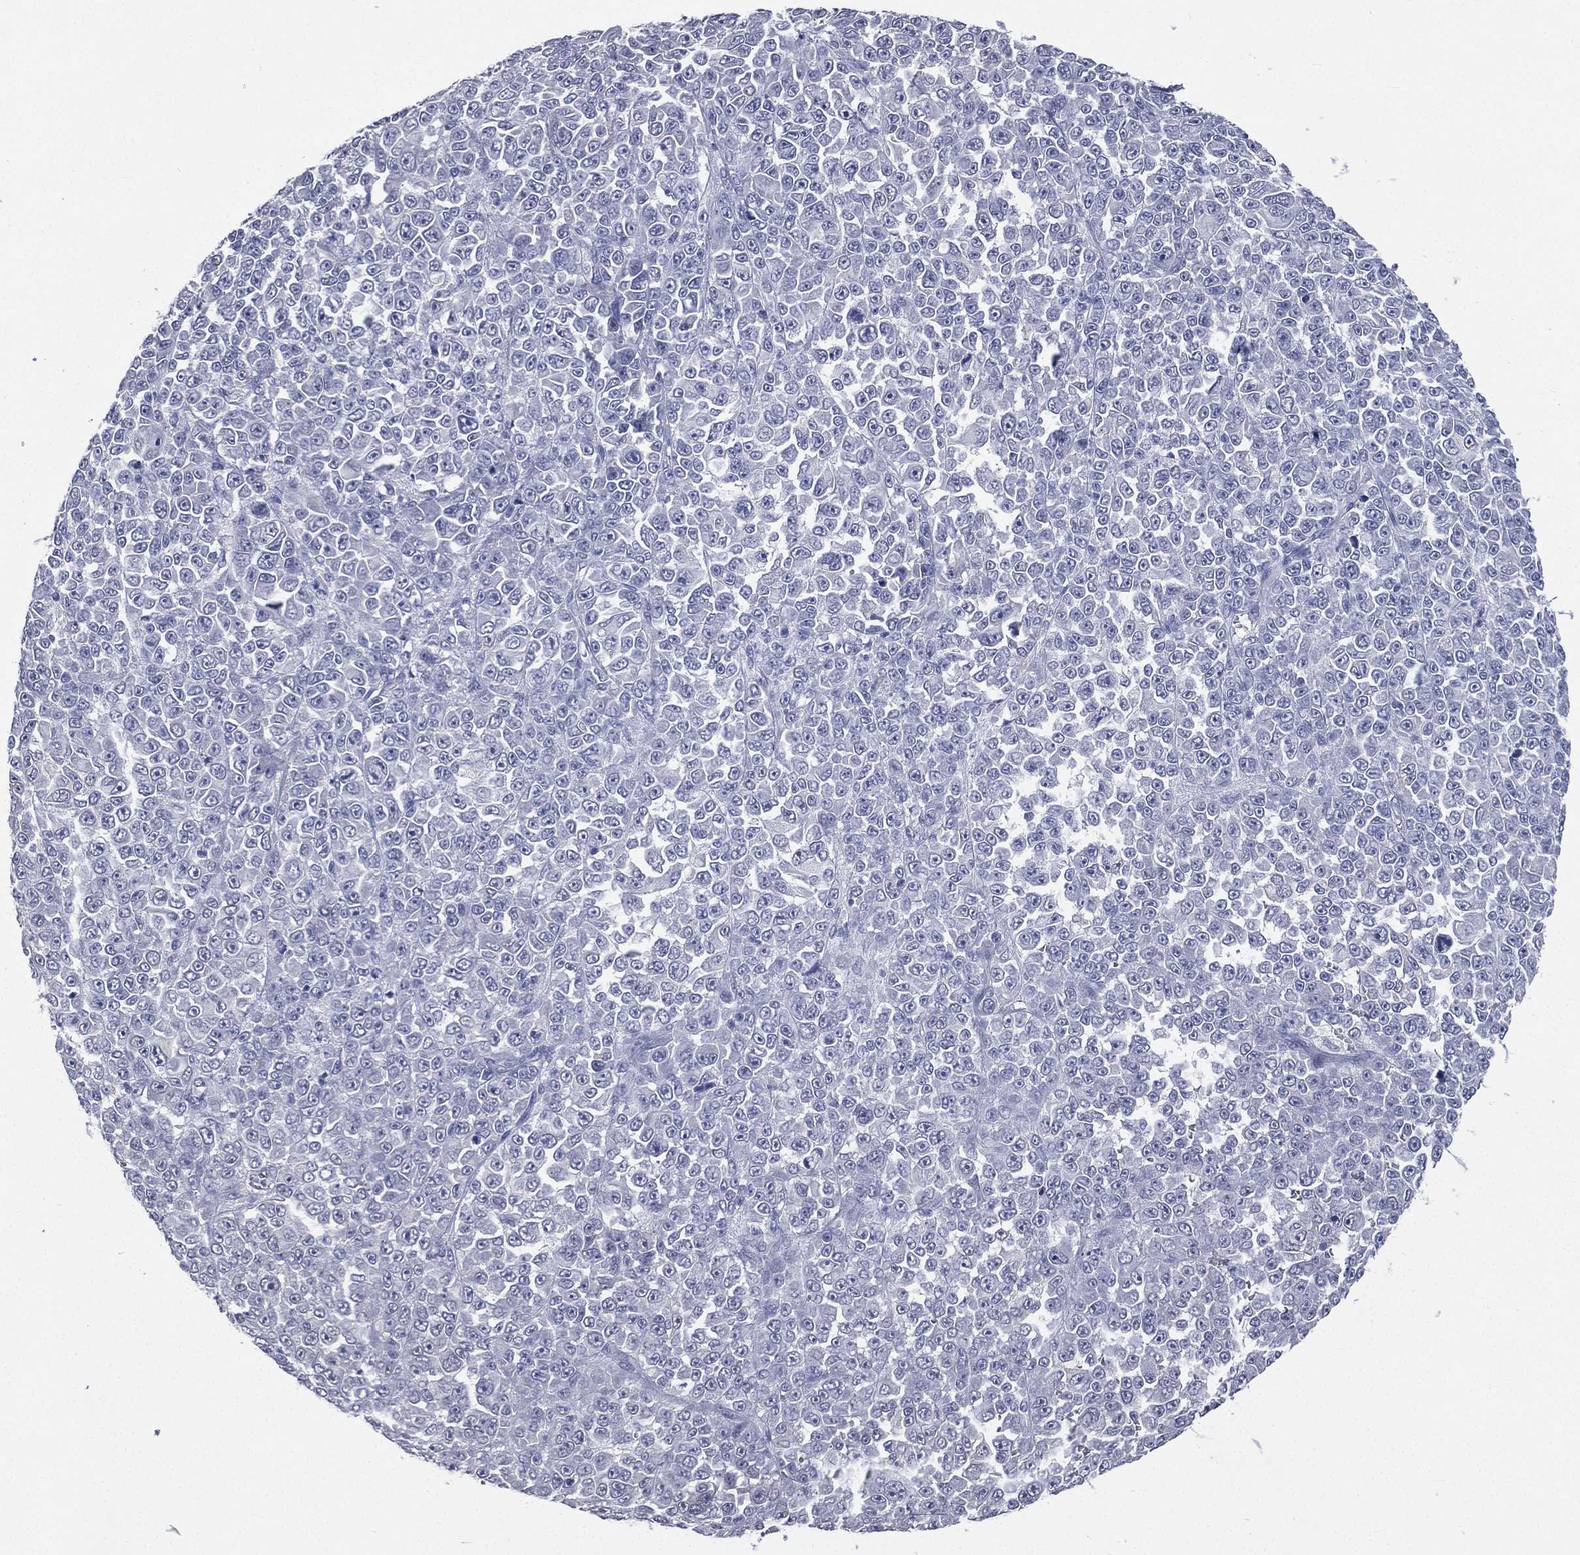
{"staining": {"intensity": "negative", "quantity": "none", "location": "none"}, "tissue": "melanoma", "cell_type": "Tumor cells", "image_type": "cancer", "snomed": [{"axis": "morphology", "description": "Malignant melanoma, NOS"}, {"axis": "topography", "description": "Skin"}], "caption": "Protein analysis of malignant melanoma exhibits no significant staining in tumor cells.", "gene": "IFT27", "patient": {"sex": "female", "age": 95}}